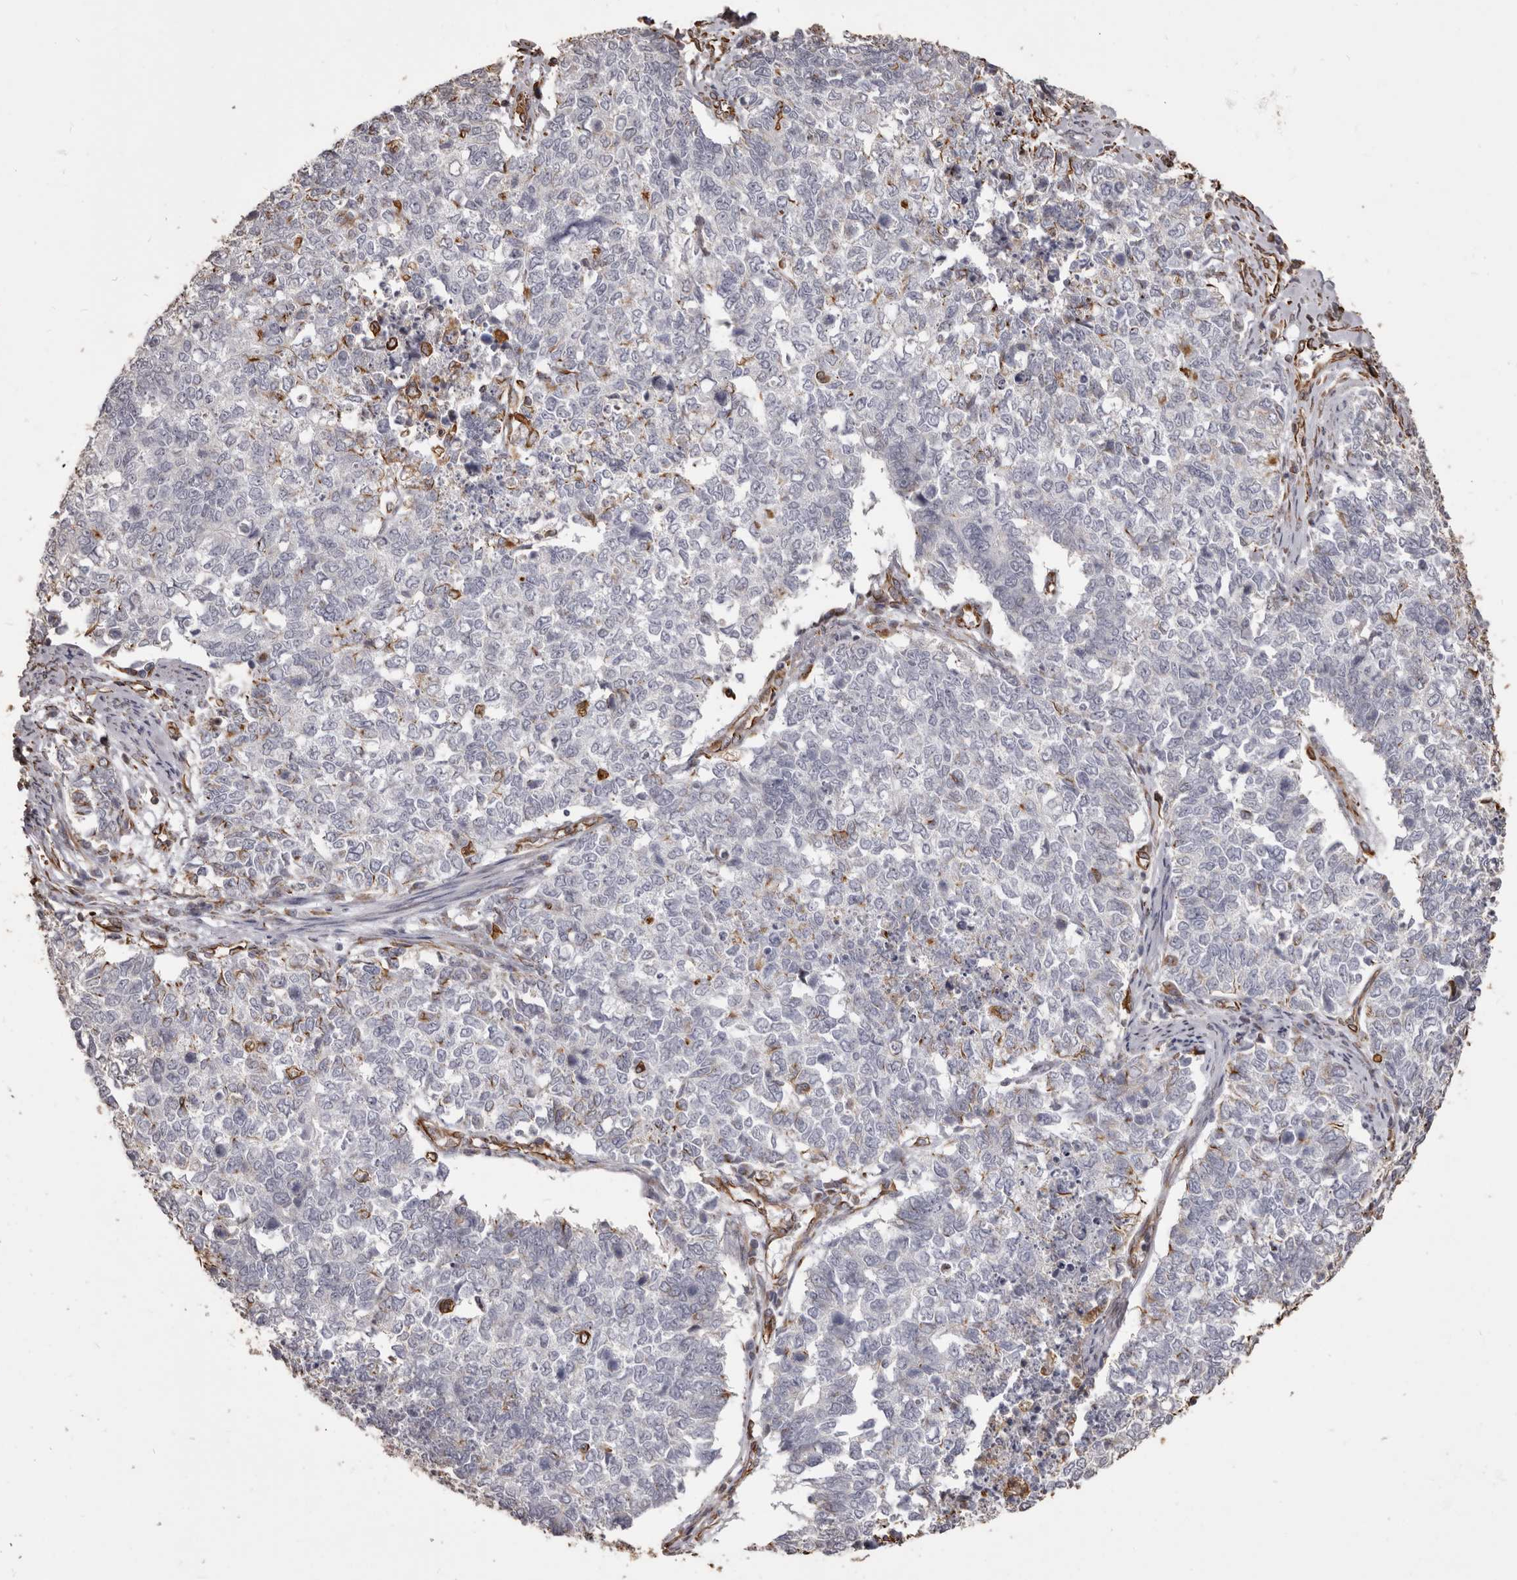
{"staining": {"intensity": "negative", "quantity": "none", "location": "none"}, "tissue": "cervical cancer", "cell_type": "Tumor cells", "image_type": "cancer", "snomed": [{"axis": "morphology", "description": "Squamous cell carcinoma, NOS"}, {"axis": "topography", "description": "Cervix"}], "caption": "This is an immunohistochemistry (IHC) image of human squamous cell carcinoma (cervical). There is no positivity in tumor cells.", "gene": "MTURN", "patient": {"sex": "female", "age": 63}}